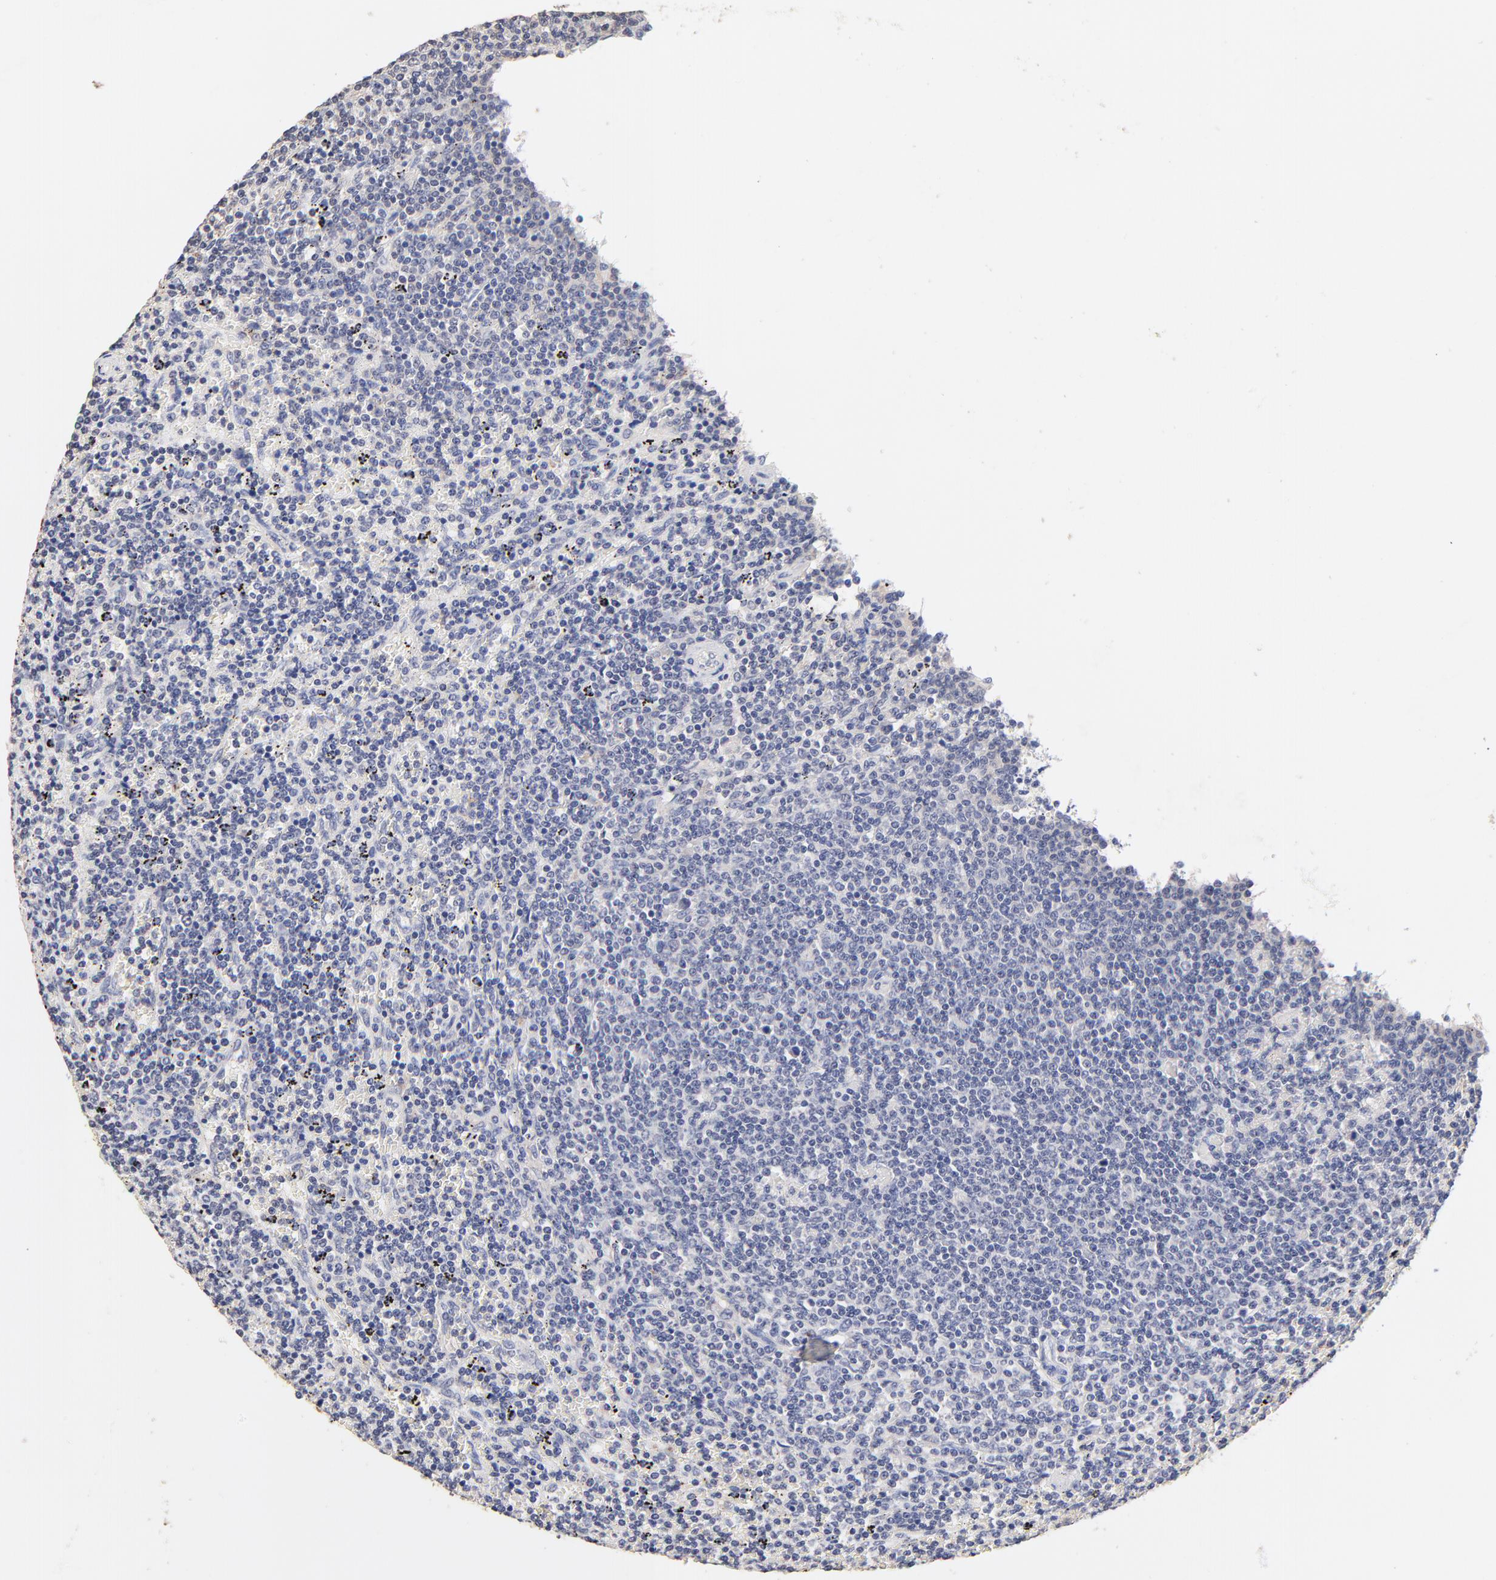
{"staining": {"intensity": "negative", "quantity": "none", "location": "none"}, "tissue": "lymphoma", "cell_type": "Tumor cells", "image_type": "cancer", "snomed": [{"axis": "morphology", "description": "Malignant lymphoma, non-Hodgkin's type, Low grade"}, {"axis": "topography", "description": "Spleen"}], "caption": "Immunohistochemical staining of human lymphoma displays no significant positivity in tumor cells.", "gene": "RIBC2", "patient": {"sex": "female", "age": 50}}